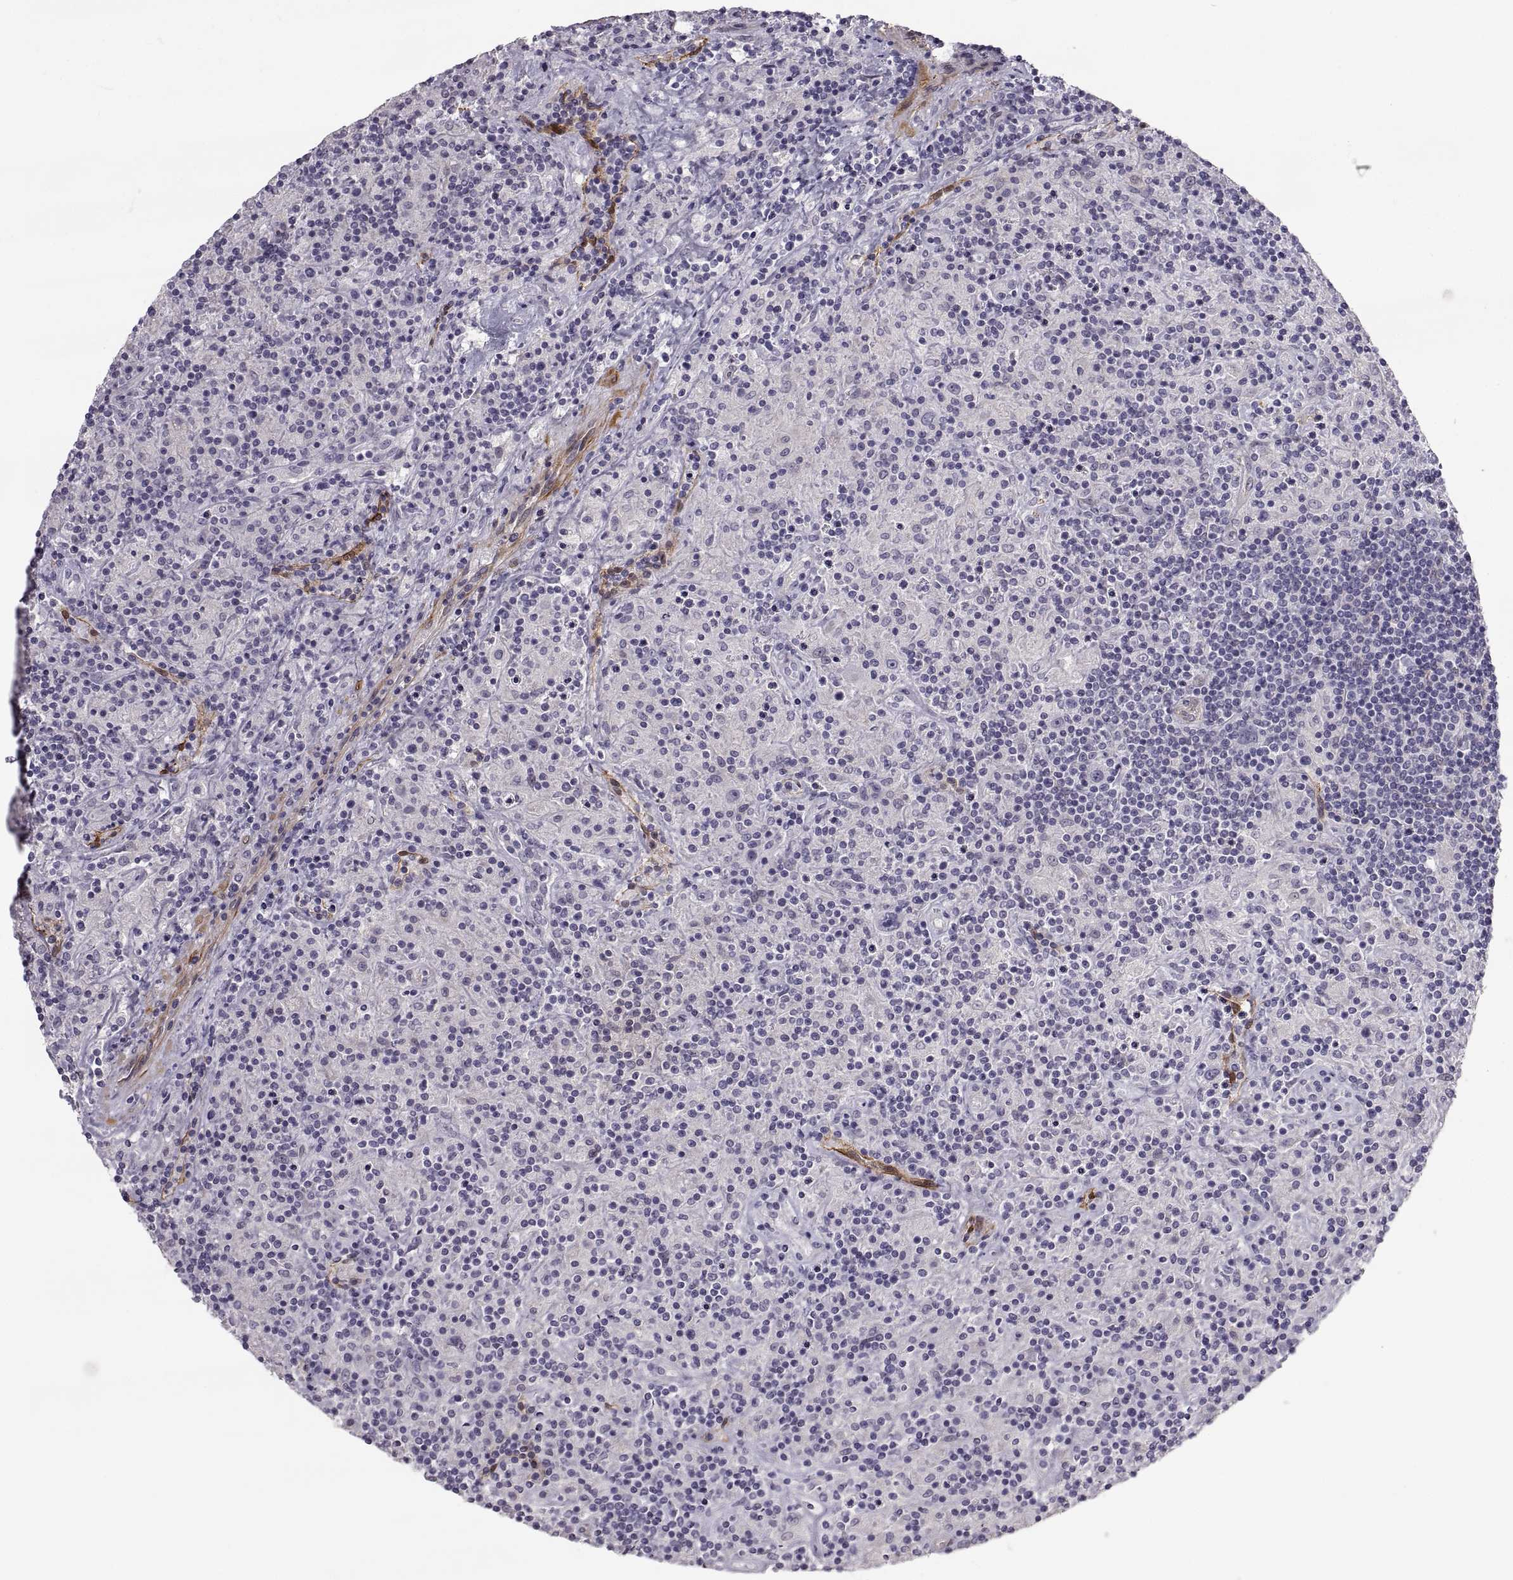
{"staining": {"intensity": "negative", "quantity": "none", "location": "none"}, "tissue": "lymphoma", "cell_type": "Tumor cells", "image_type": "cancer", "snomed": [{"axis": "morphology", "description": "Hodgkin's disease, NOS"}, {"axis": "topography", "description": "Lymph node"}], "caption": "A photomicrograph of human lymphoma is negative for staining in tumor cells.", "gene": "PGM5", "patient": {"sex": "male", "age": 70}}